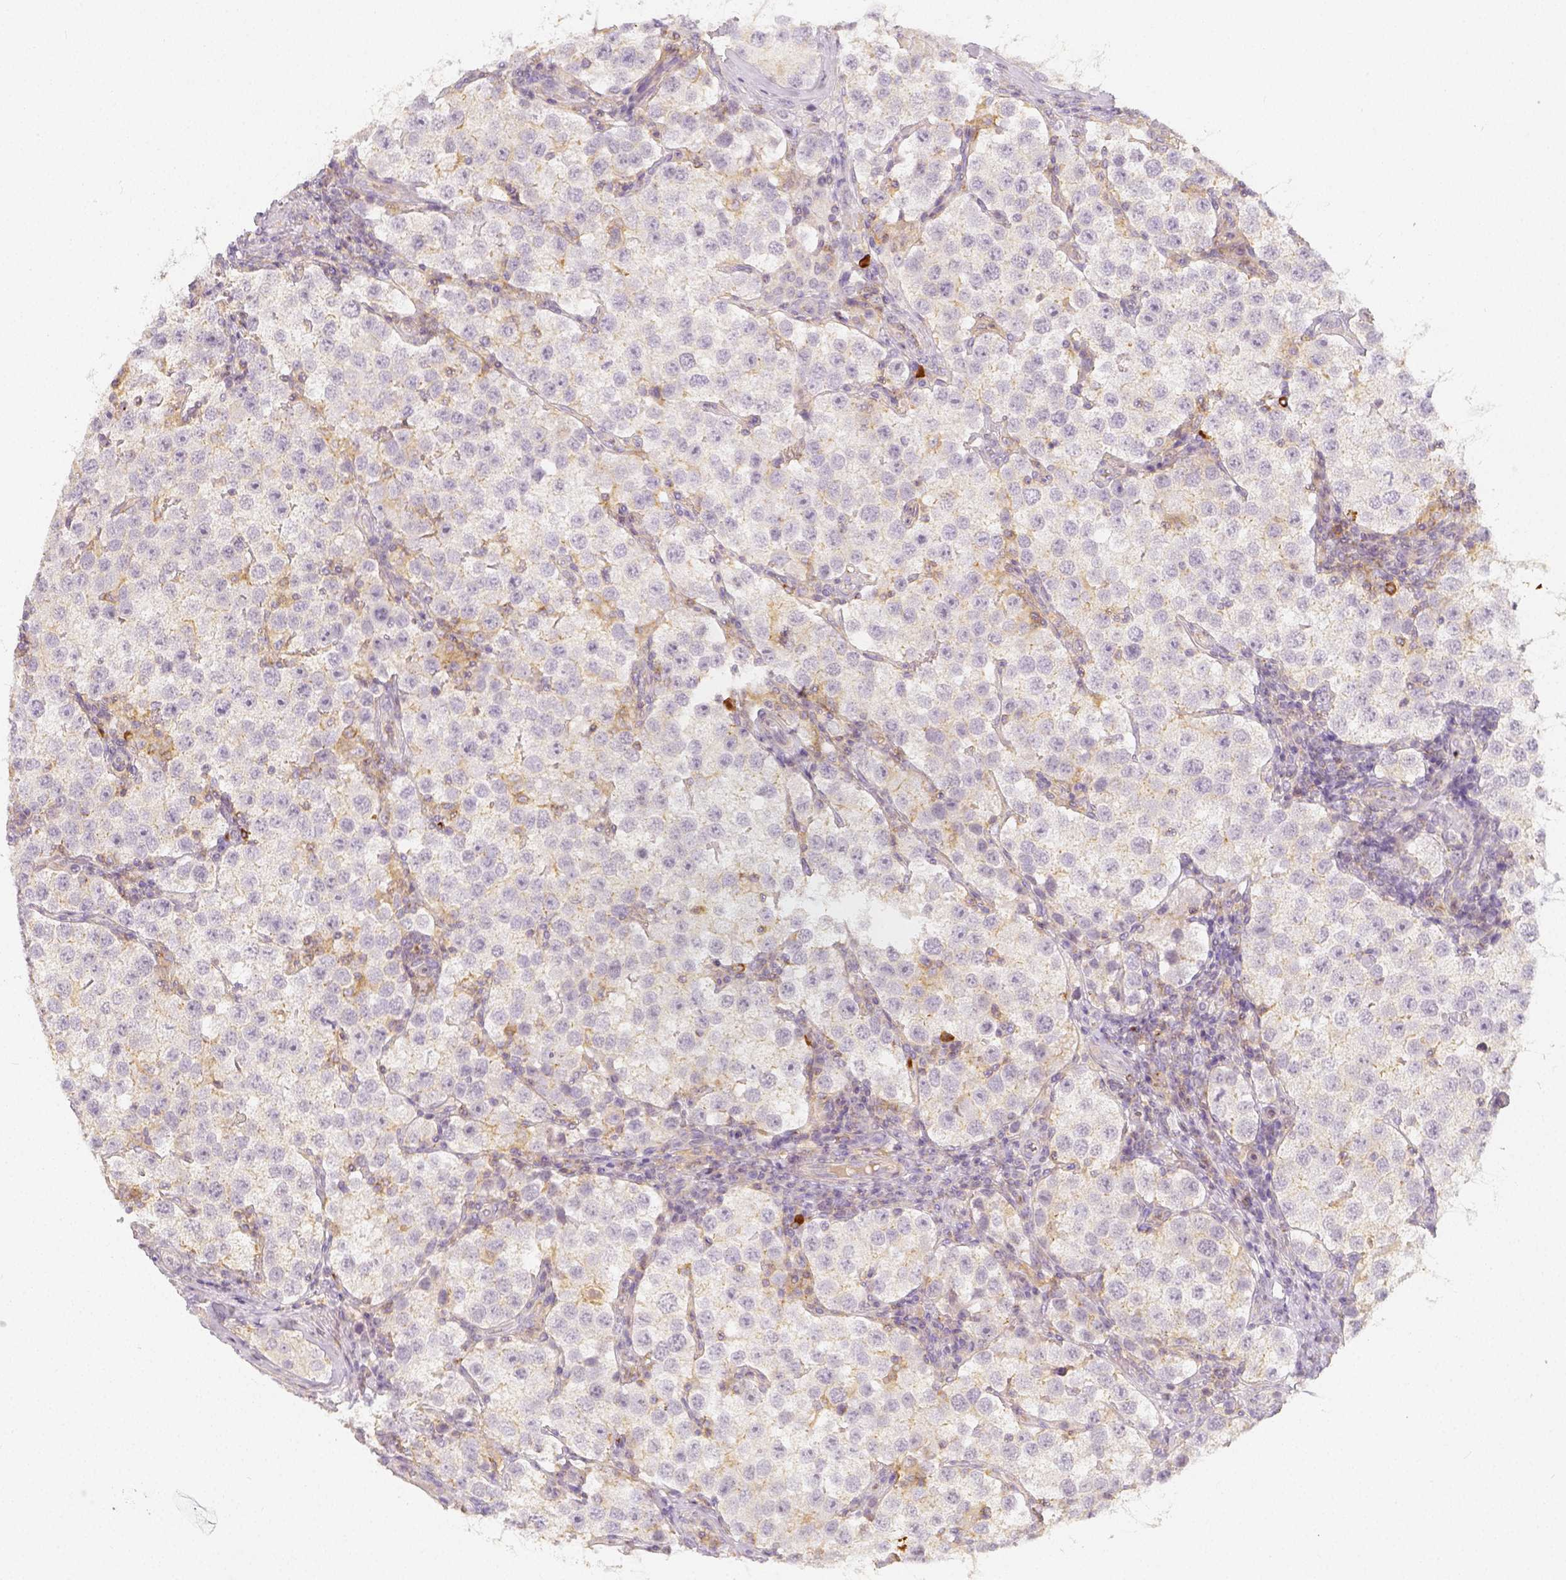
{"staining": {"intensity": "weak", "quantity": "<25%", "location": "cytoplasmic/membranous"}, "tissue": "testis cancer", "cell_type": "Tumor cells", "image_type": "cancer", "snomed": [{"axis": "morphology", "description": "Seminoma, NOS"}, {"axis": "topography", "description": "Testis"}], "caption": "This is an immunohistochemistry micrograph of human testis seminoma. There is no expression in tumor cells.", "gene": "PTPRJ", "patient": {"sex": "male", "age": 37}}